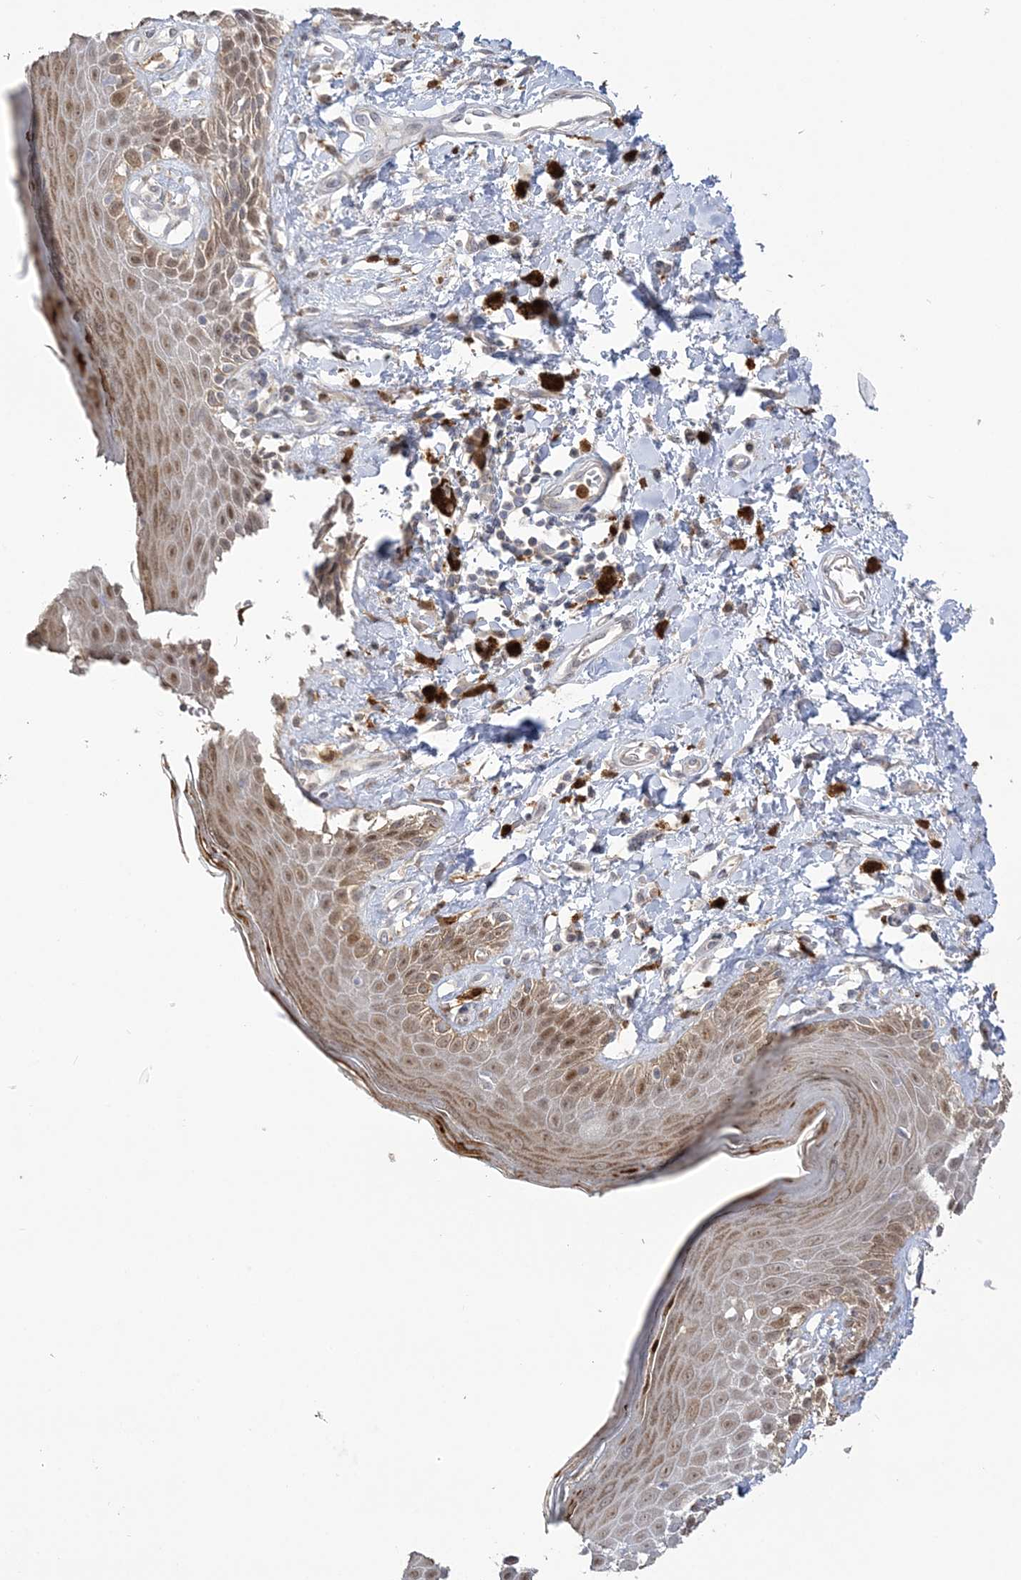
{"staining": {"intensity": "moderate", "quantity": "25%-75%", "location": "cytoplasmic/membranous,nuclear"}, "tissue": "skin", "cell_type": "Epidermal cells", "image_type": "normal", "snomed": [{"axis": "morphology", "description": "Normal tissue, NOS"}, {"axis": "topography", "description": "Anal"}], "caption": "Skin stained for a protein displays moderate cytoplasmic/membranous,nuclear positivity in epidermal cells. The staining is performed using DAB (3,3'-diaminobenzidine) brown chromogen to label protein expression. The nuclei are counter-stained blue using hematoxylin.", "gene": "NAF1", "patient": {"sex": "female", "age": 78}}